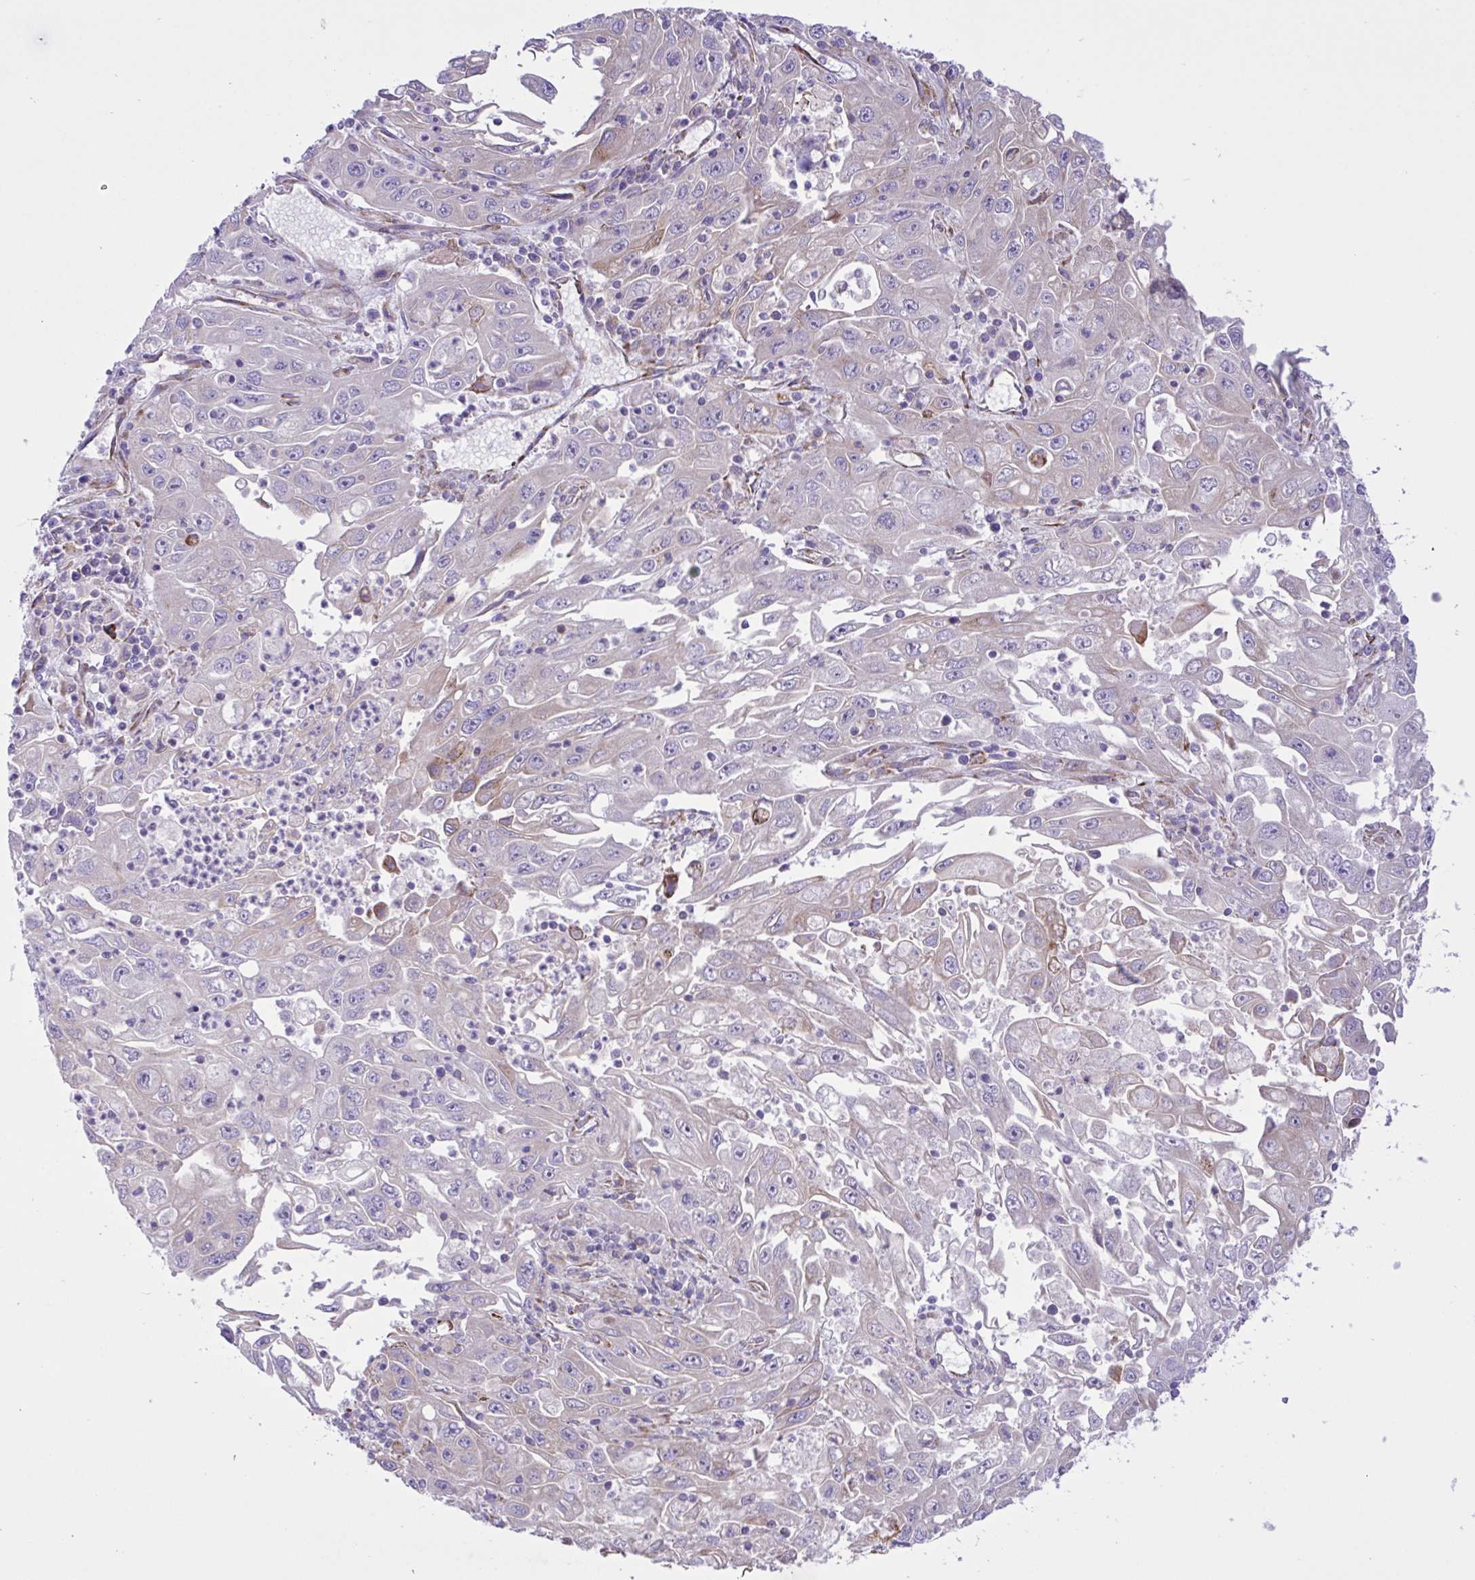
{"staining": {"intensity": "negative", "quantity": "none", "location": "none"}, "tissue": "endometrial cancer", "cell_type": "Tumor cells", "image_type": "cancer", "snomed": [{"axis": "morphology", "description": "Adenocarcinoma, NOS"}, {"axis": "topography", "description": "Uterus"}], "caption": "High magnification brightfield microscopy of endometrial cancer (adenocarcinoma) stained with DAB (3,3'-diaminobenzidine) (brown) and counterstained with hematoxylin (blue): tumor cells show no significant staining.", "gene": "DSC3", "patient": {"sex": "female", "age": 62}}